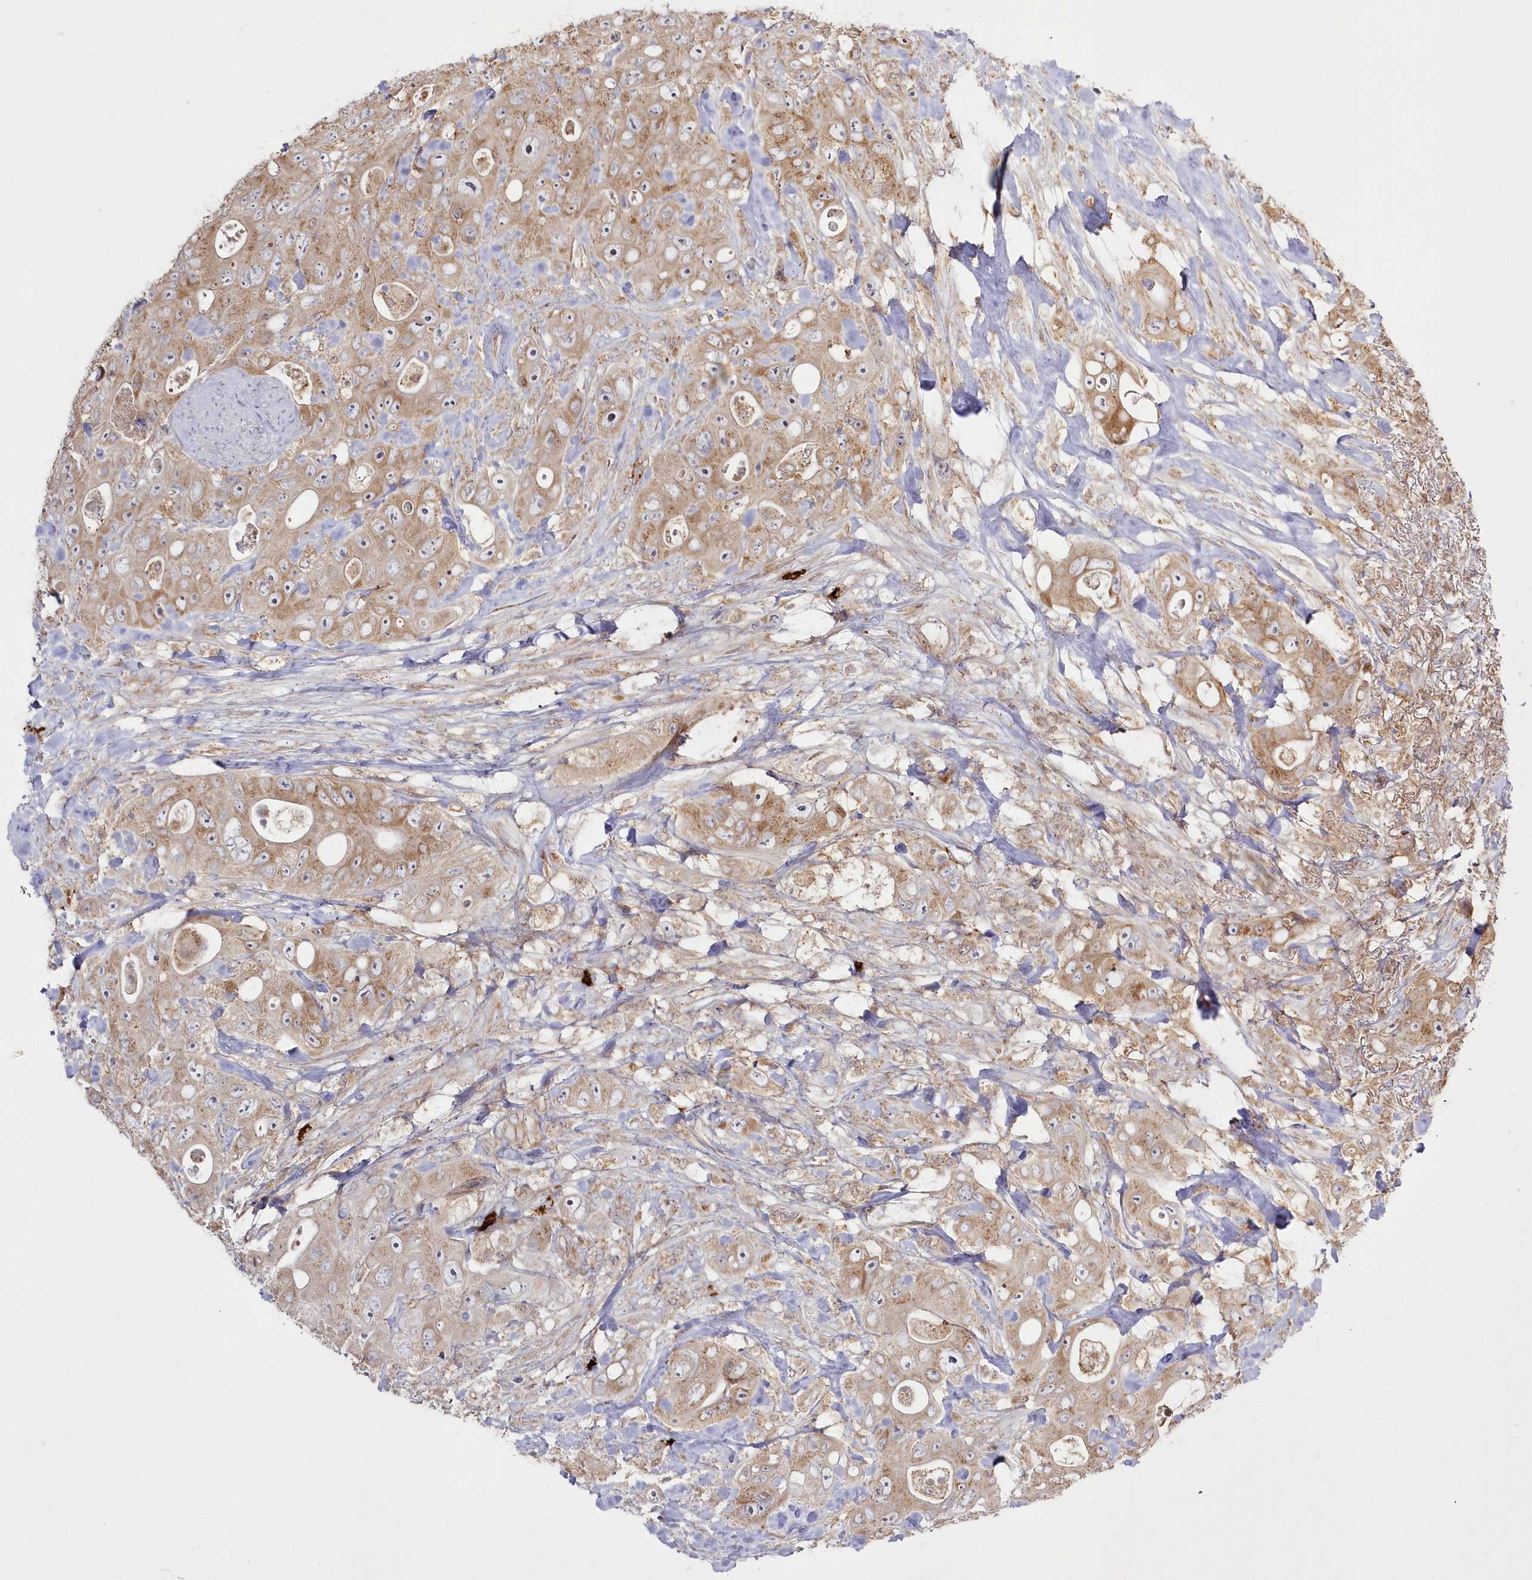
{"staining": {"intensity": "moderate", "quantity": ">75%", "location": "cytoplasmic/membranous"}, "tissue": "colorectal cancer", "cell_type": "Tumor cells", "image_type": "cancer", "snomed": [{"axis": "morphology", "description": "Adenocarcinoma, NOS"}, {"axis": "topography", "description": "Colon"}], "caption": "Immunohistochemical staining of human adenocarcinoma (colorectal) displays medium levels of moderate cytoplasmic/membranous protein expression in about >75% of tumor cells.", "gene": "ARSB", "patient": {"sex": "female", "age": 46}}